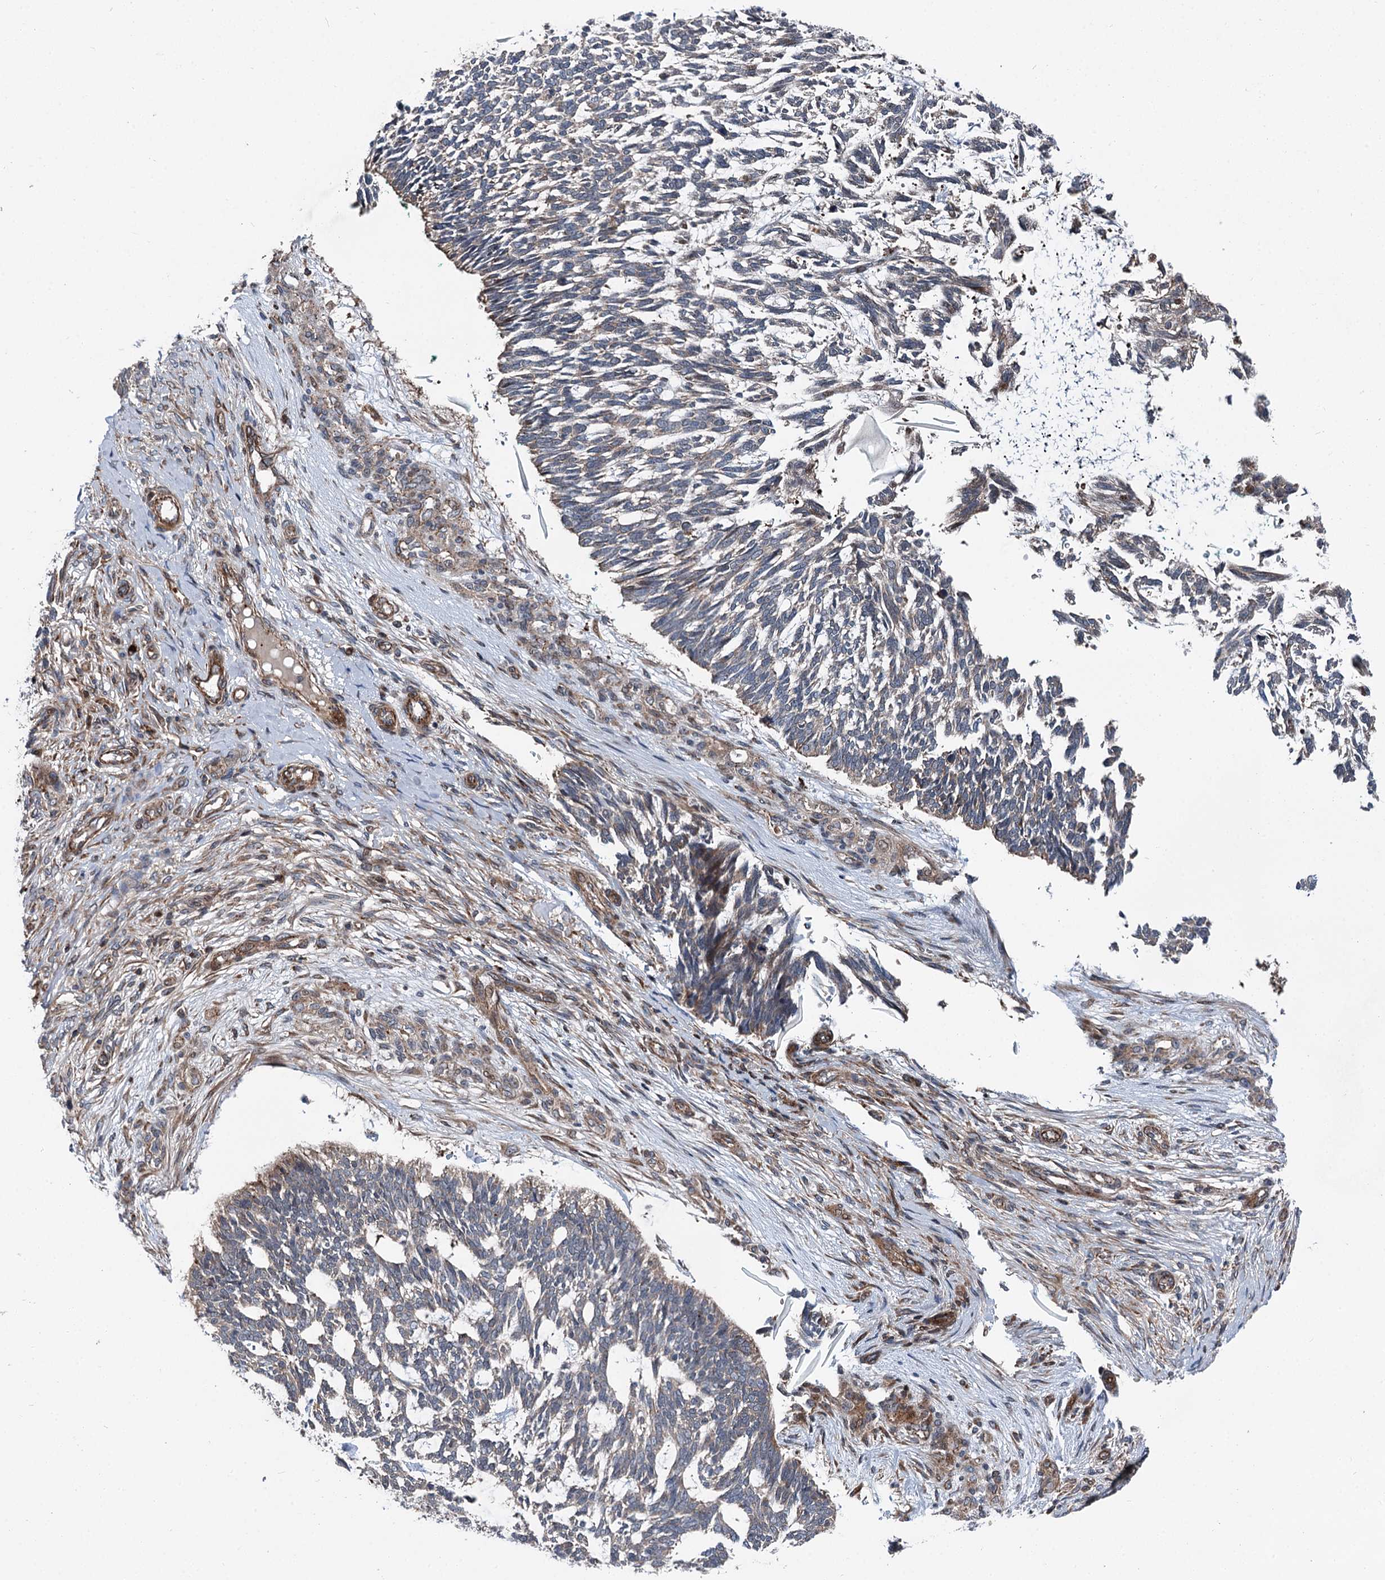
{"staining": {"intensity": "weak", "quantity": "<25%", "location": "cytoplasmic/membranous"}, "tissue": "skin cancer", "cell_type": "Tumor cells", "image_type": "cancer", "snomed": [{"axis": "morphology", "description": "Basal cell carcinoma"}, {"axis": "topography", "description": "Skin"}], "caption": "Immunohistochemistry (IHC) image of human skin cancer (basal cell carcinoma) stained for a protein (brown), which shows no positivity in tumor cells.", "gene": "POLR1D", "patient": {"sex": "male", "age": 88}}